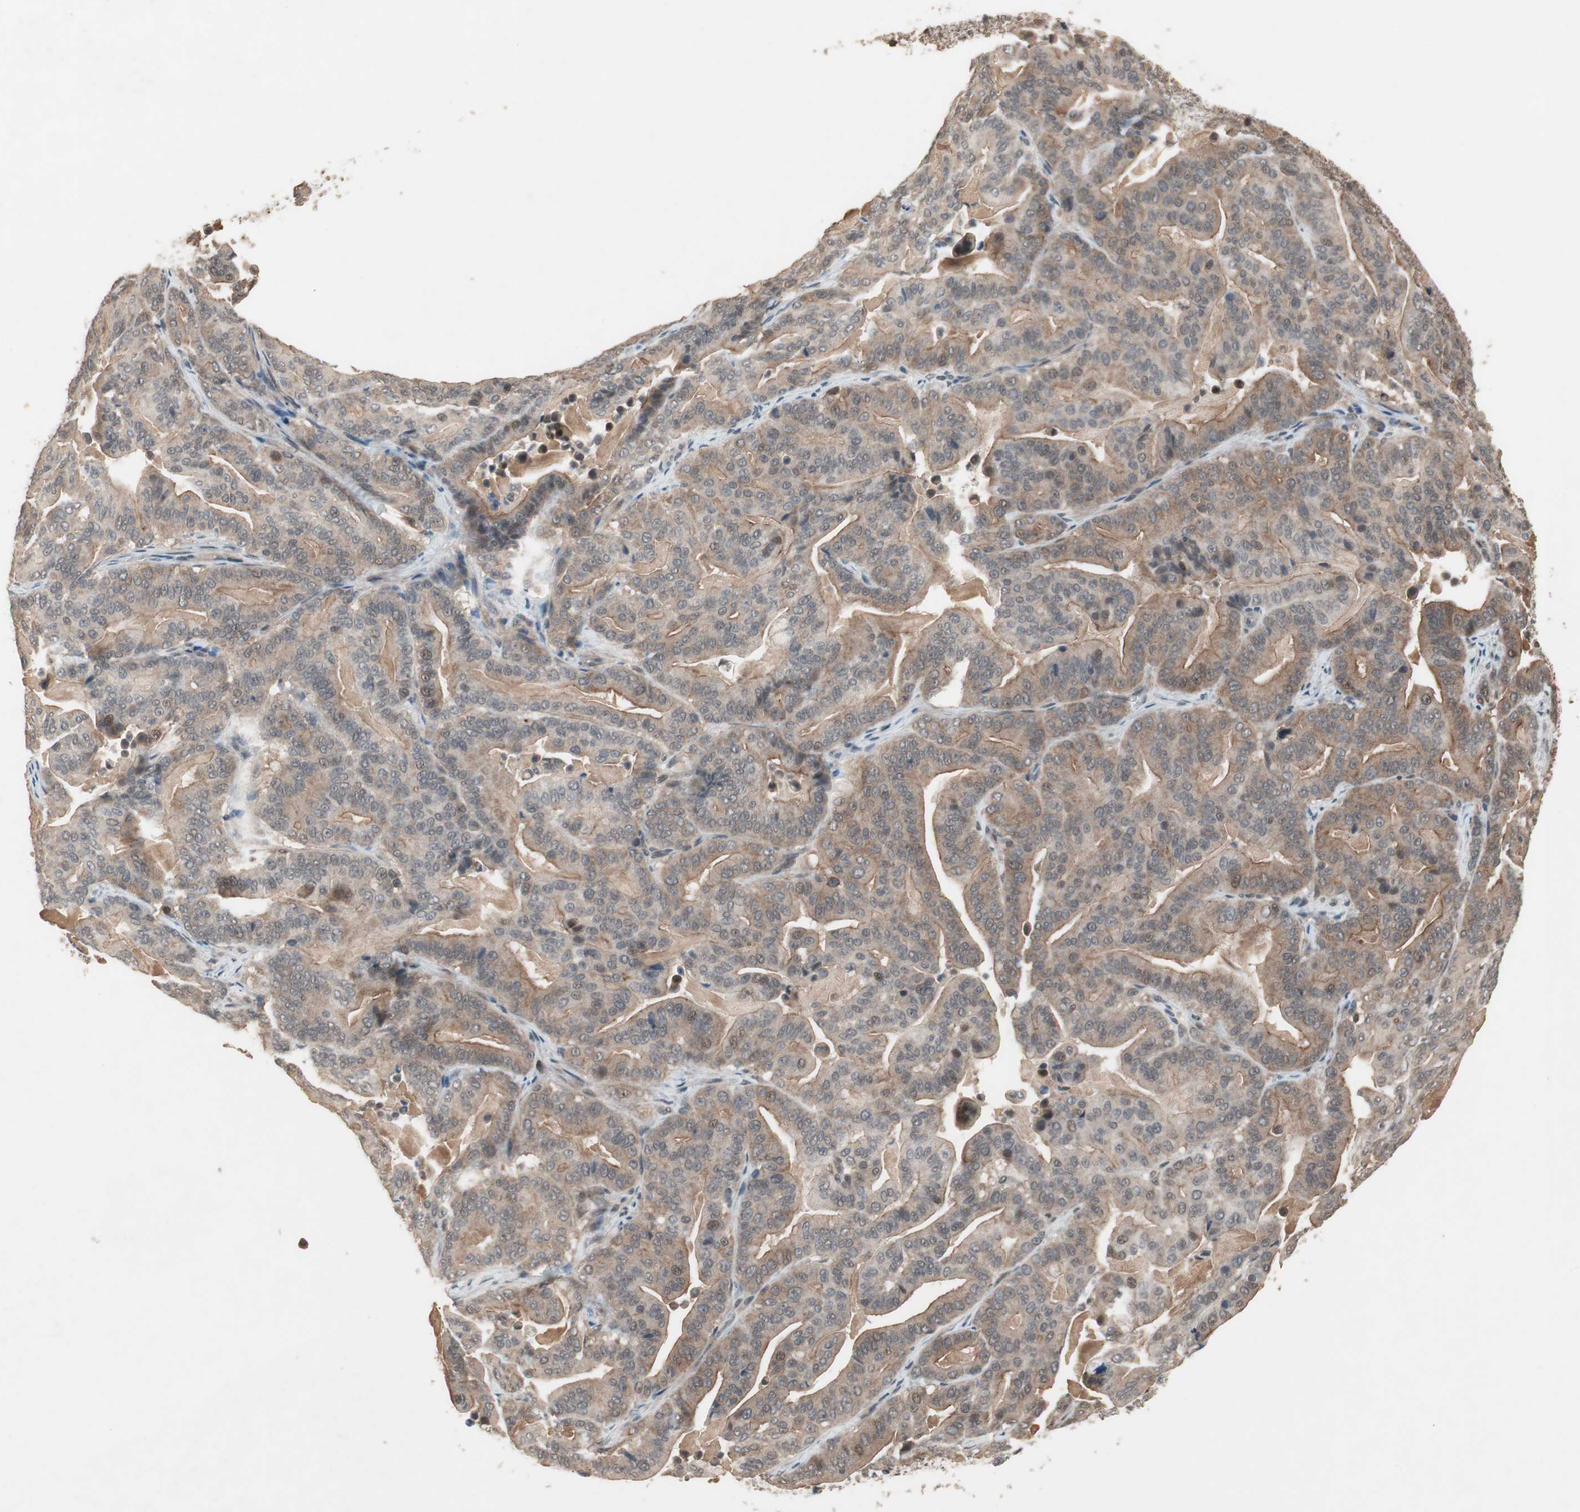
{"staining": {"intensity": "moderate", "quantity": ">75%", "location": "cytoplasmic/membranous,nuclear"}, "tissue": "pancreatic cancer", "cell_type": "Tumor cells", "image_type": "cancer", "snomed": [{"axis": "morphology", "description": "Adenocarcinoma, NOS"}, {"axis": "topography", "description": "Pancreas"}], "caption": "Moderate cytoplasmic/membranous and nuclear expression is seen in about >75% of tumor cells in pancreatic cancer.", "gene": "GART", "patient": {"sex": "male", "age": 63}}